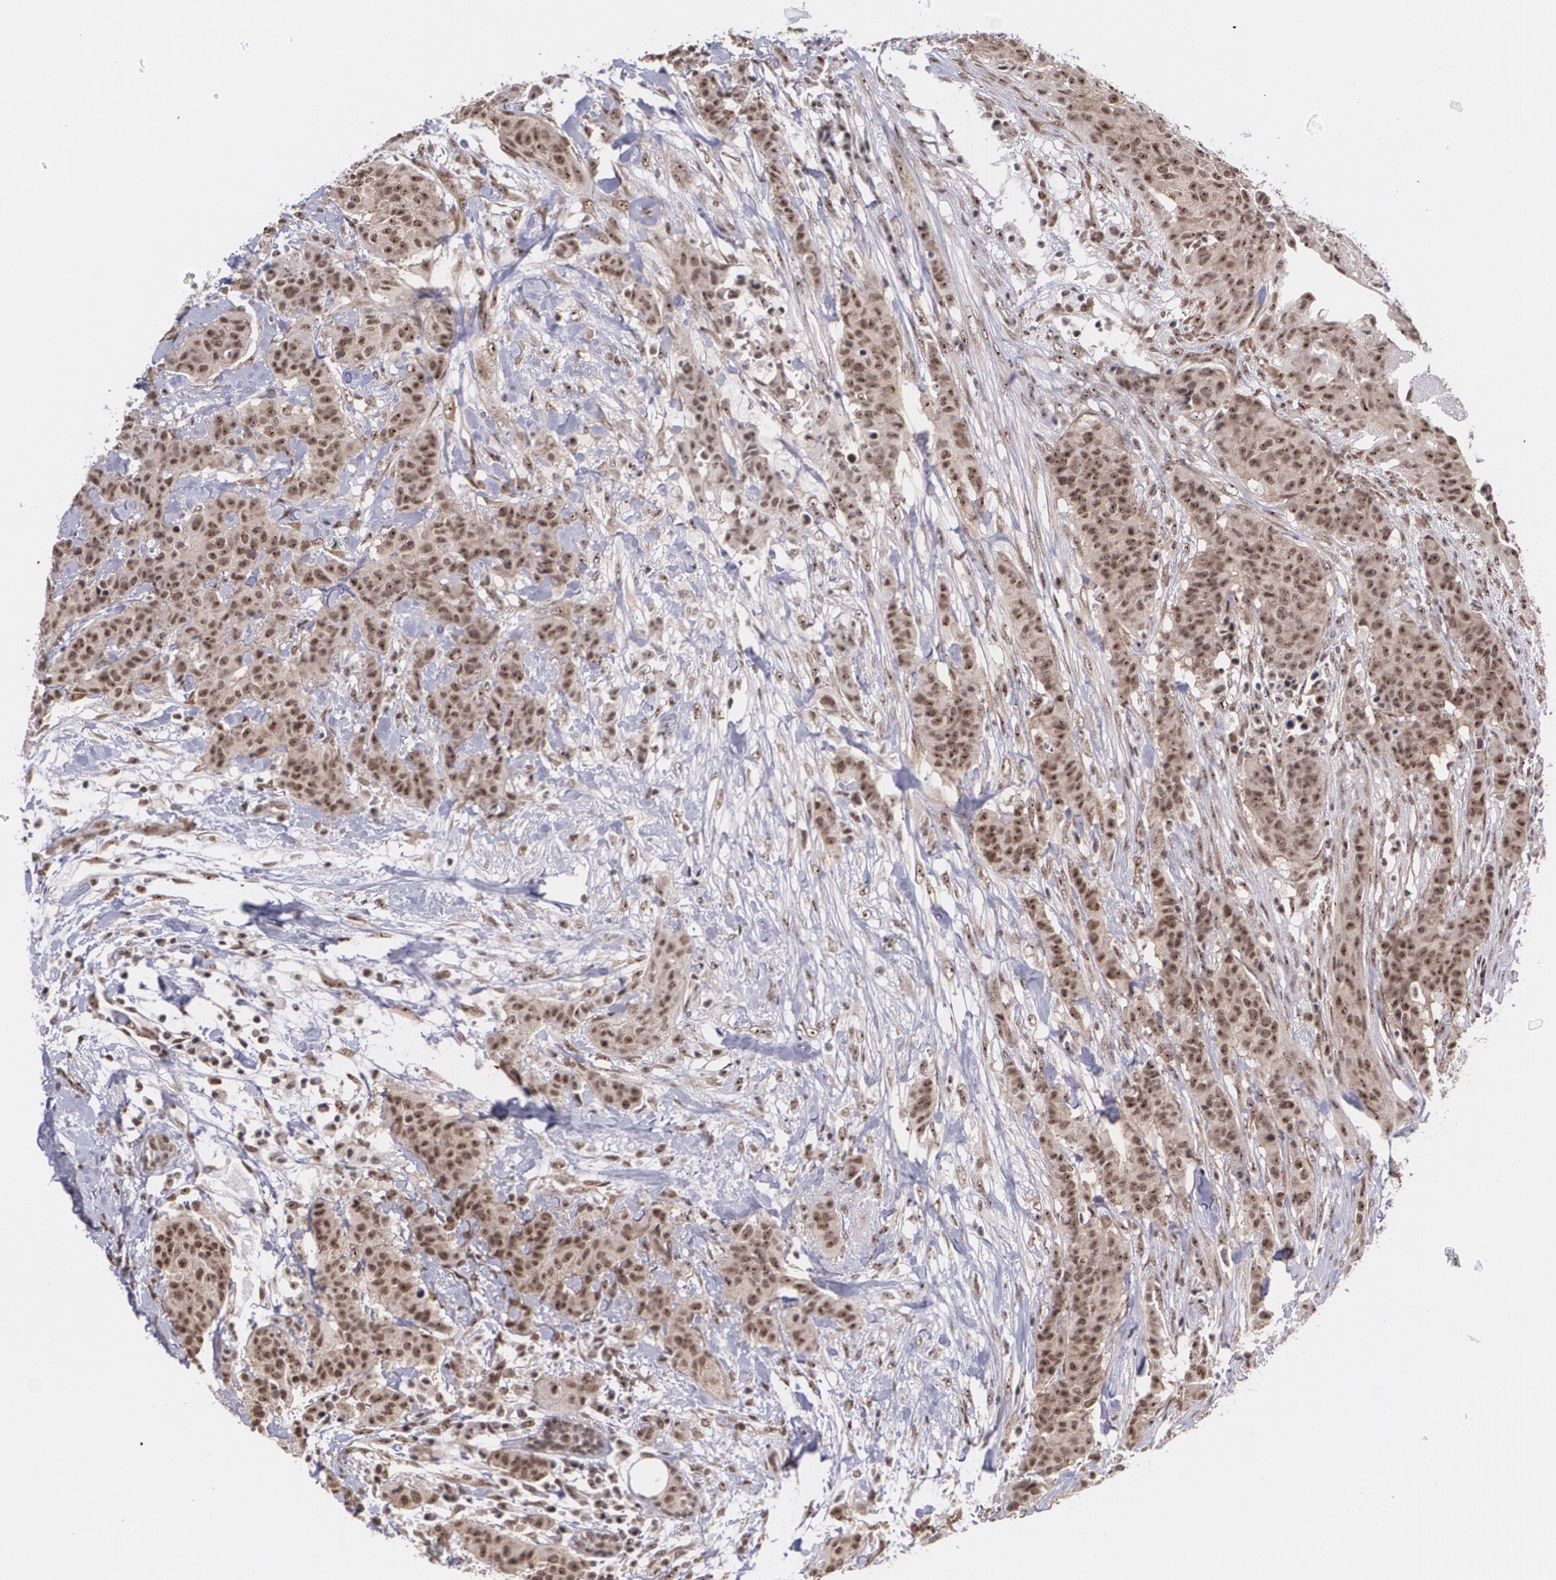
{"staining": {"intensity": "strong", "quantity": ">75%", "location": "cytoplasmic/membranous,nuclear"}, "tissue": "breast cancer", "cell_type": "Tumor cells", "image_type": "cancer", "snomed": [{"axis": "morphology", "description": "Duct carcinoma"}, {"axis": "topography", "description": "Breast"}], "caption": "Protein expression analysis of breast cancer (infiltrating ductal carcinoma) displays strong cytoplasmic/membranous and nuclear positivity in approximately >75% of tumor cells.", "gene": "C6orf15", "patient": {"sex": "female", "age": 40}}